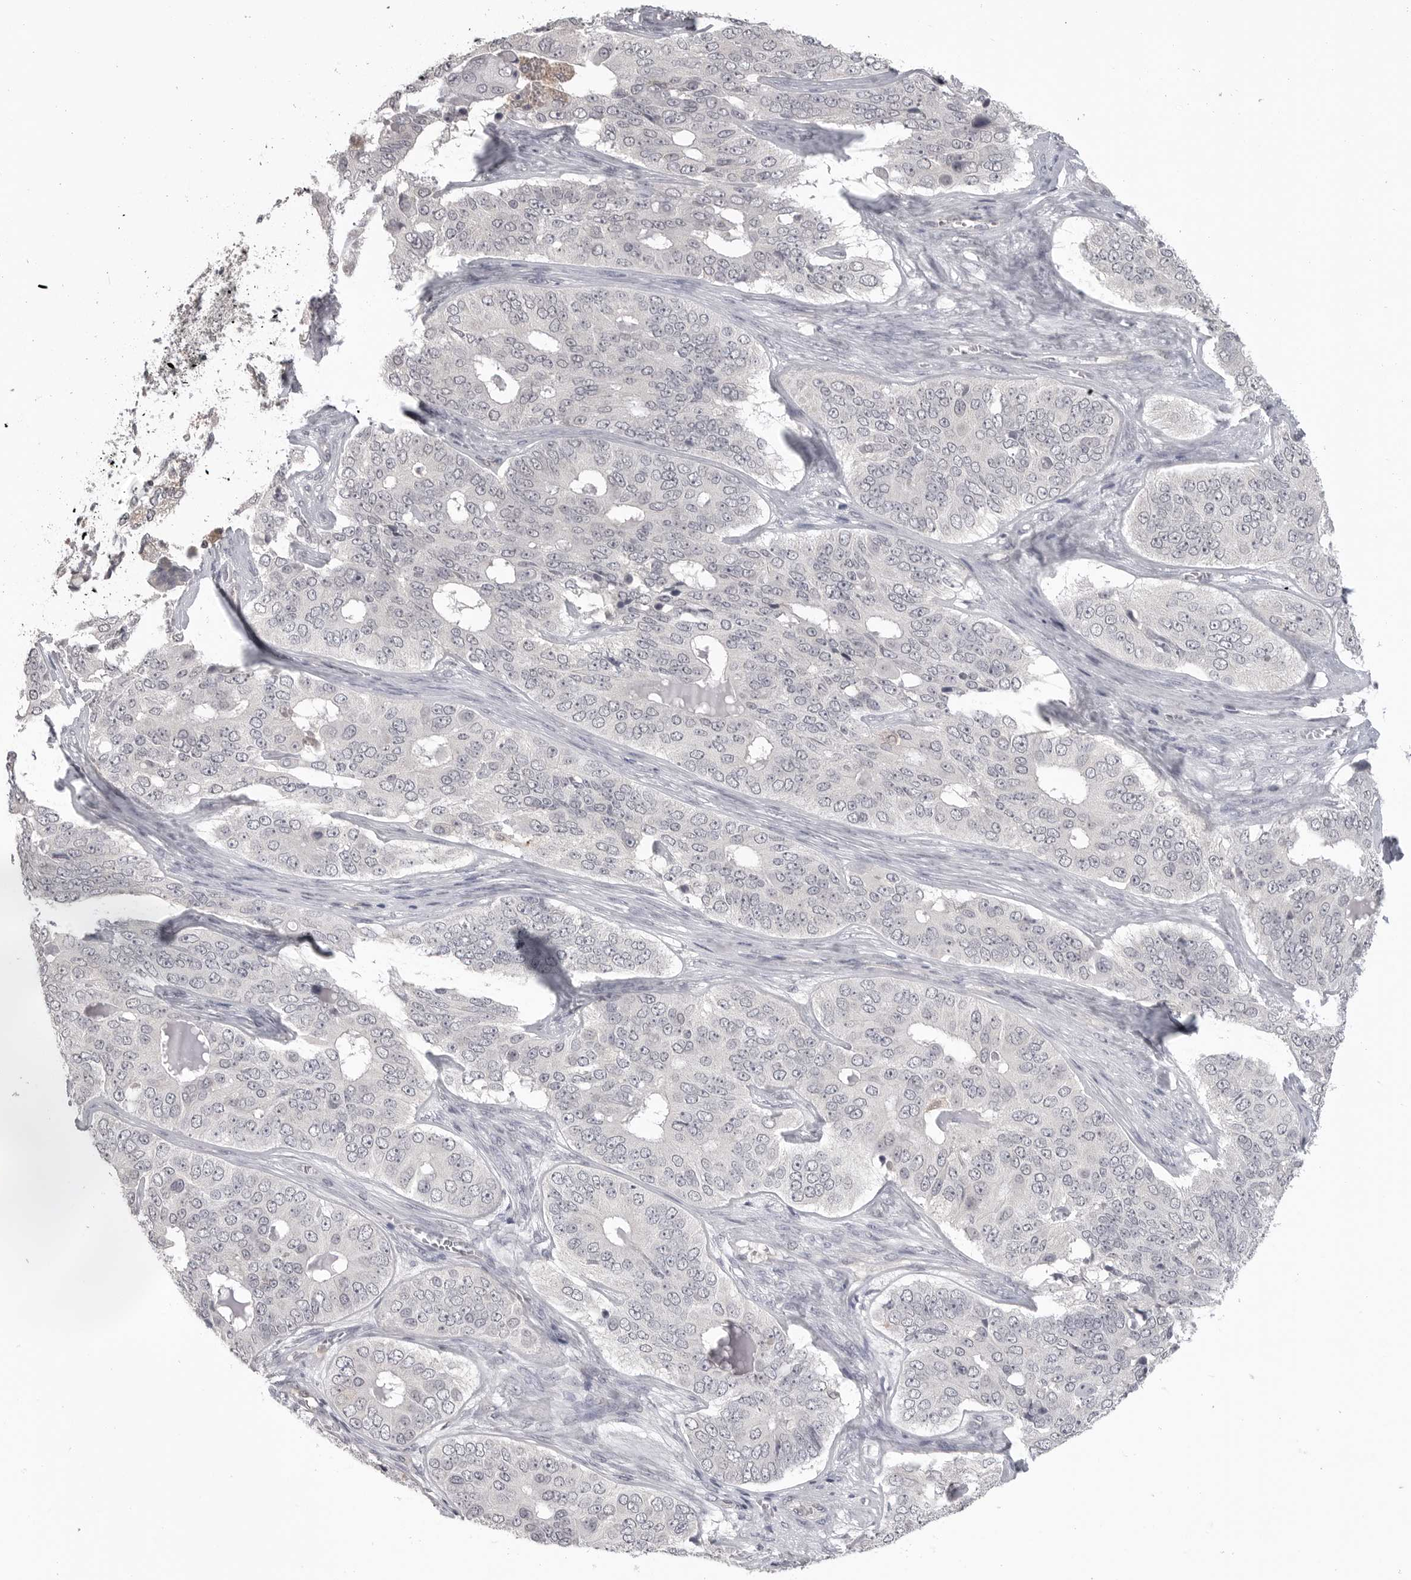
{"staining": {"intensity": "negative", "quantity": "none", "location": "none"}, "tissue": "ovarian cancer", "cell_type": "Tumor cells", "image_type": "cancer", "snomed": [{"axis": "morphology", "description": "Carcinoma, endometroid"}, {"axis": "topography", "description": "Ovary"}], "caption": "Tumor cells are negative for brown protein staining in ovarian cancer (endometroid carcinoma).", "gene": "IFNGR1", "patient": {"sex": "female", "age": 51}}